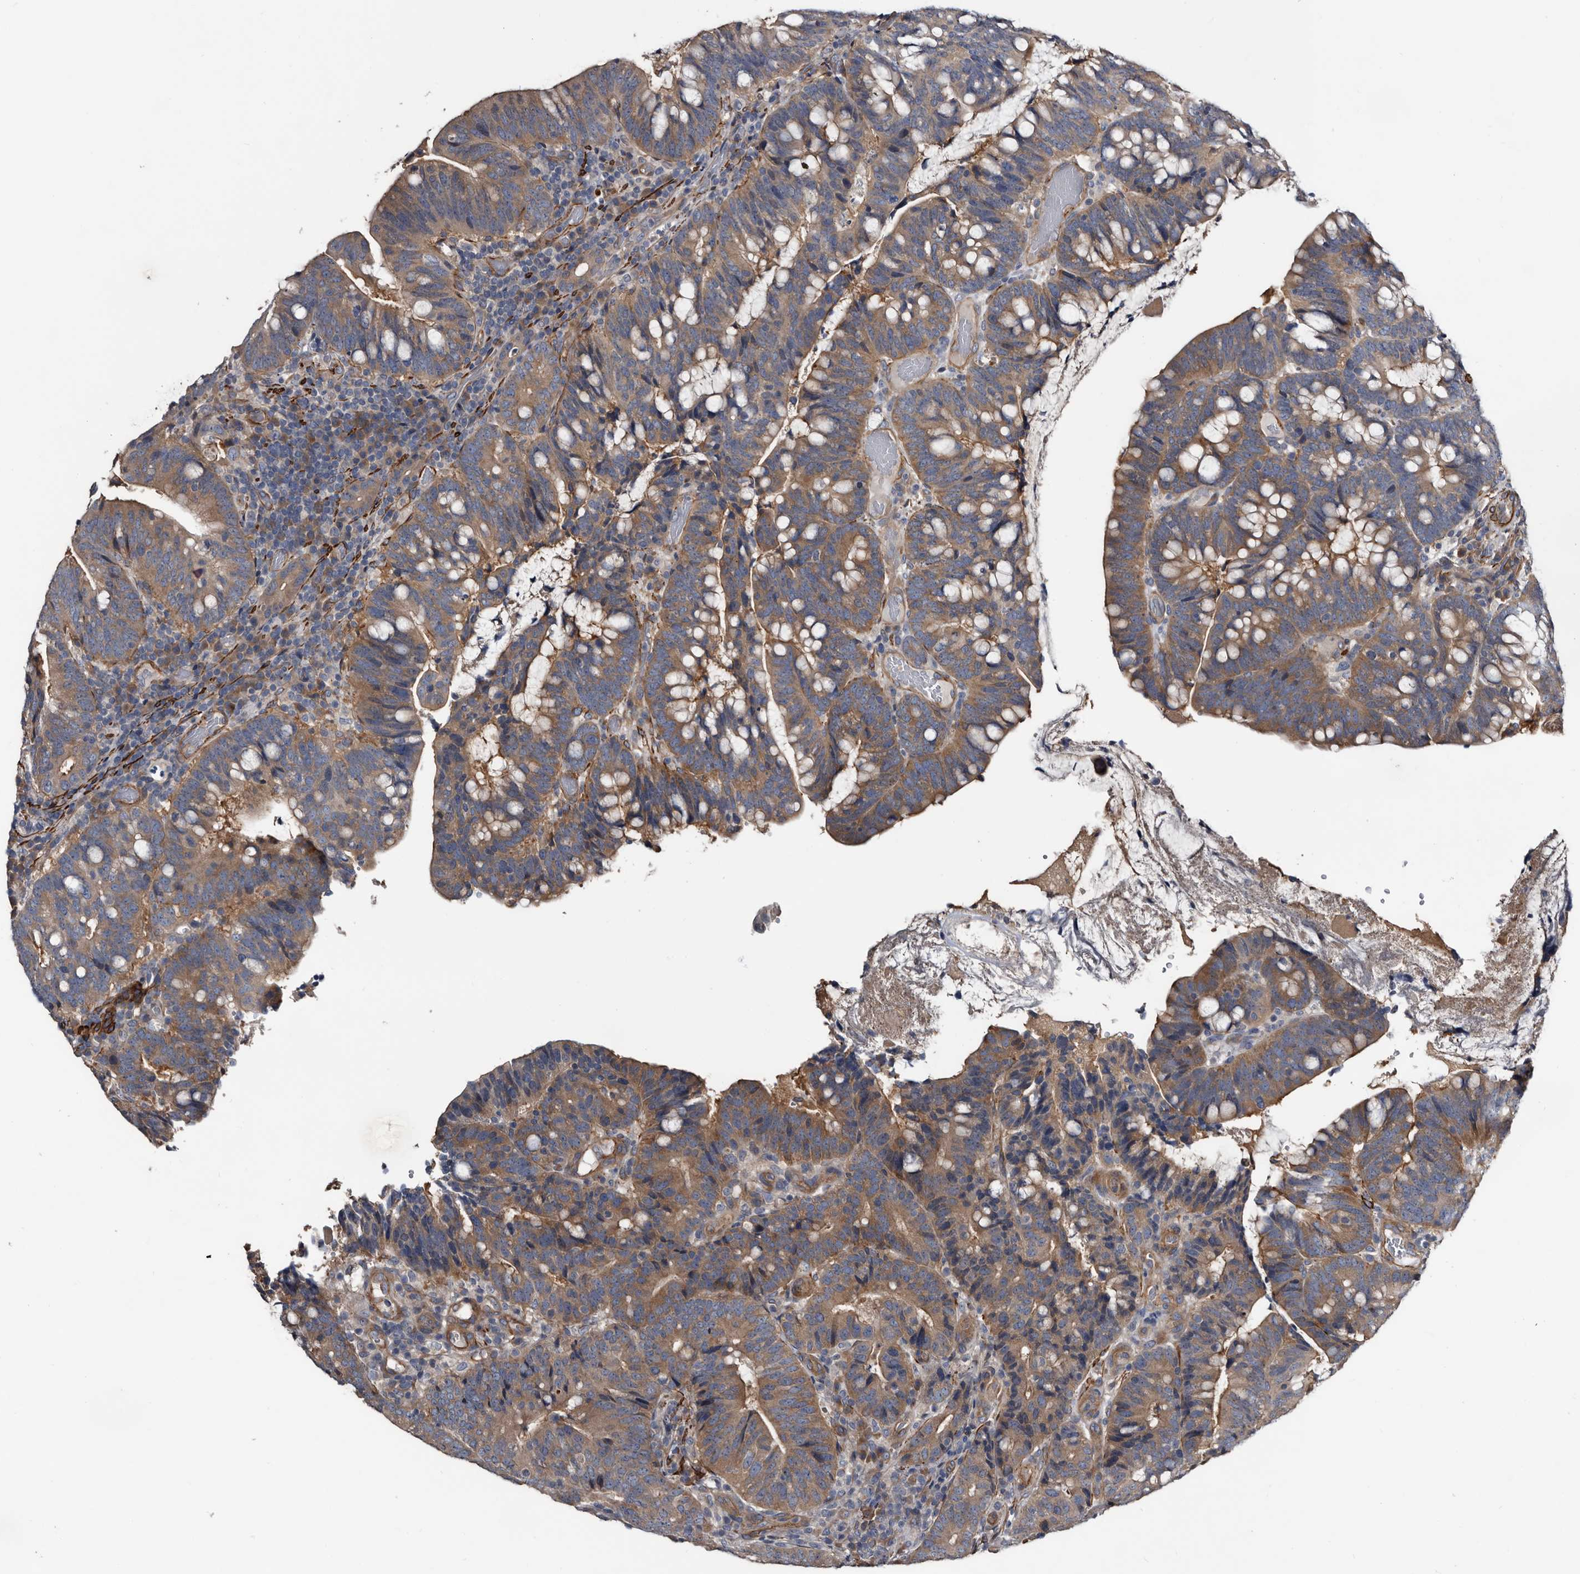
{"staining": {"intensity": "moderate", "quantity": ">75%", "location": "cytoplasmic/membranous"}, "tissue": "colorectal cancer", "cell_type": "Tumor cells", "image_type": "cancer", "snomed": [{"axis": "morphology", "description": "Adenocarcinoma, NOS"}, {"axis": "topography", "description": "Colon"}], "caption": "Moderate cytoplasmic/membranous protein staining is present in about >75% of tumor cells in colorectal cancer.", "gene": "IARS1", "patient": {"sex": "female", "age": 66}}